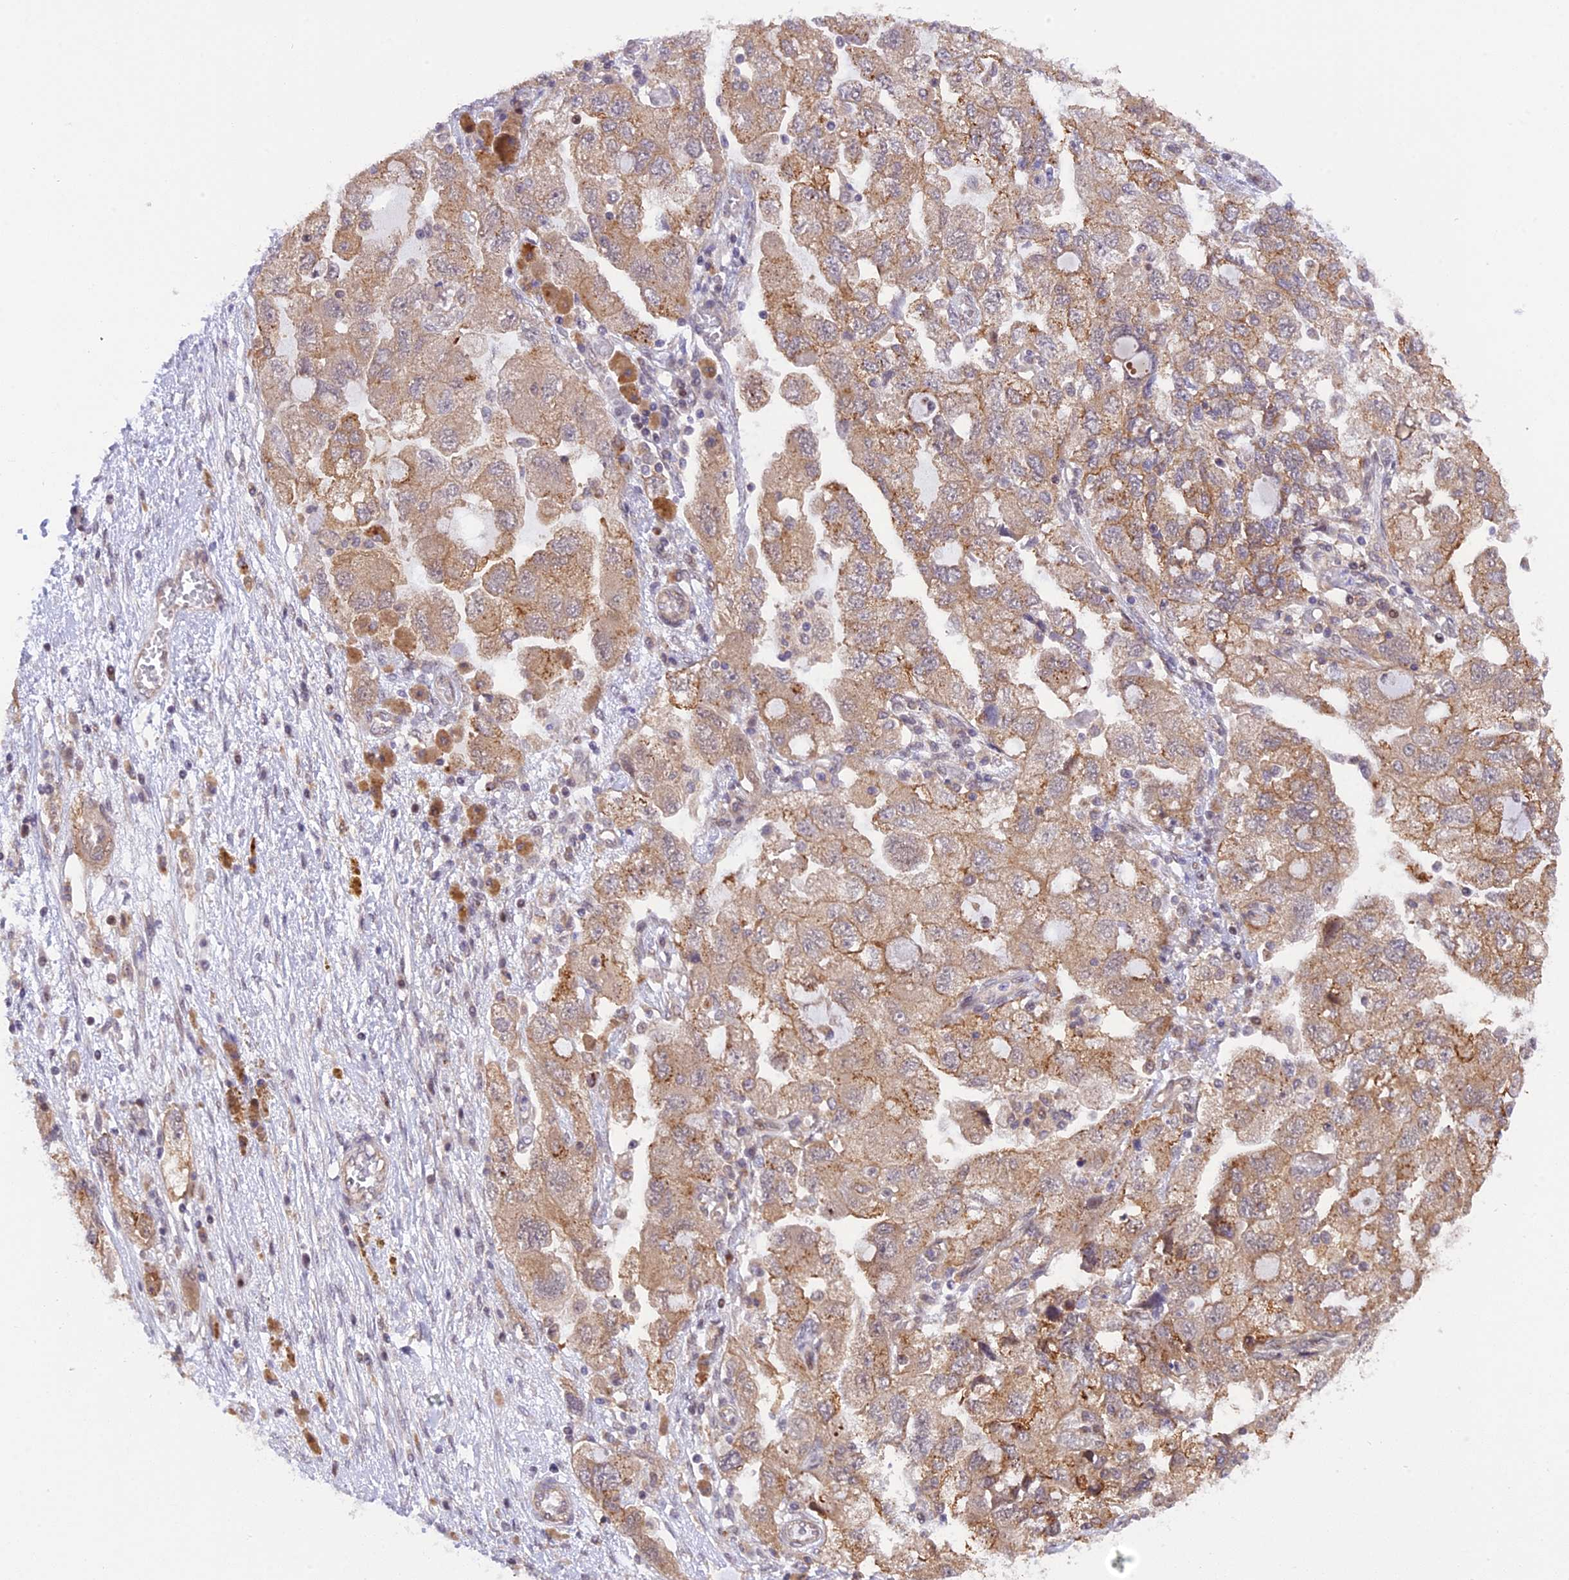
{"staining": {"intensity": "moderate", "quantity": ">75%", "location": "cytoplasmic/membranous"}, "tissue": "ovarian cancer", "cell_type": "Tumor cells", "image_type": "cancer", "snomed": [{"axis": "morphology", "description": "Carcinoma, NOS"}, {"axis": "morphology", "description": "Cystadenocarcinoma, serous, NOS"}, {"axis": "topography", "description": "Ovary"}], "caption": "Immunohistochemistry (IHC) (DAB) staining of ovarian carcinoma displays moderate cytoplasmic/membranous protein expression in about >75% of tumor cells.", "gene": "SAMD4A", "patient": {"sex": "female", "age": 69}}